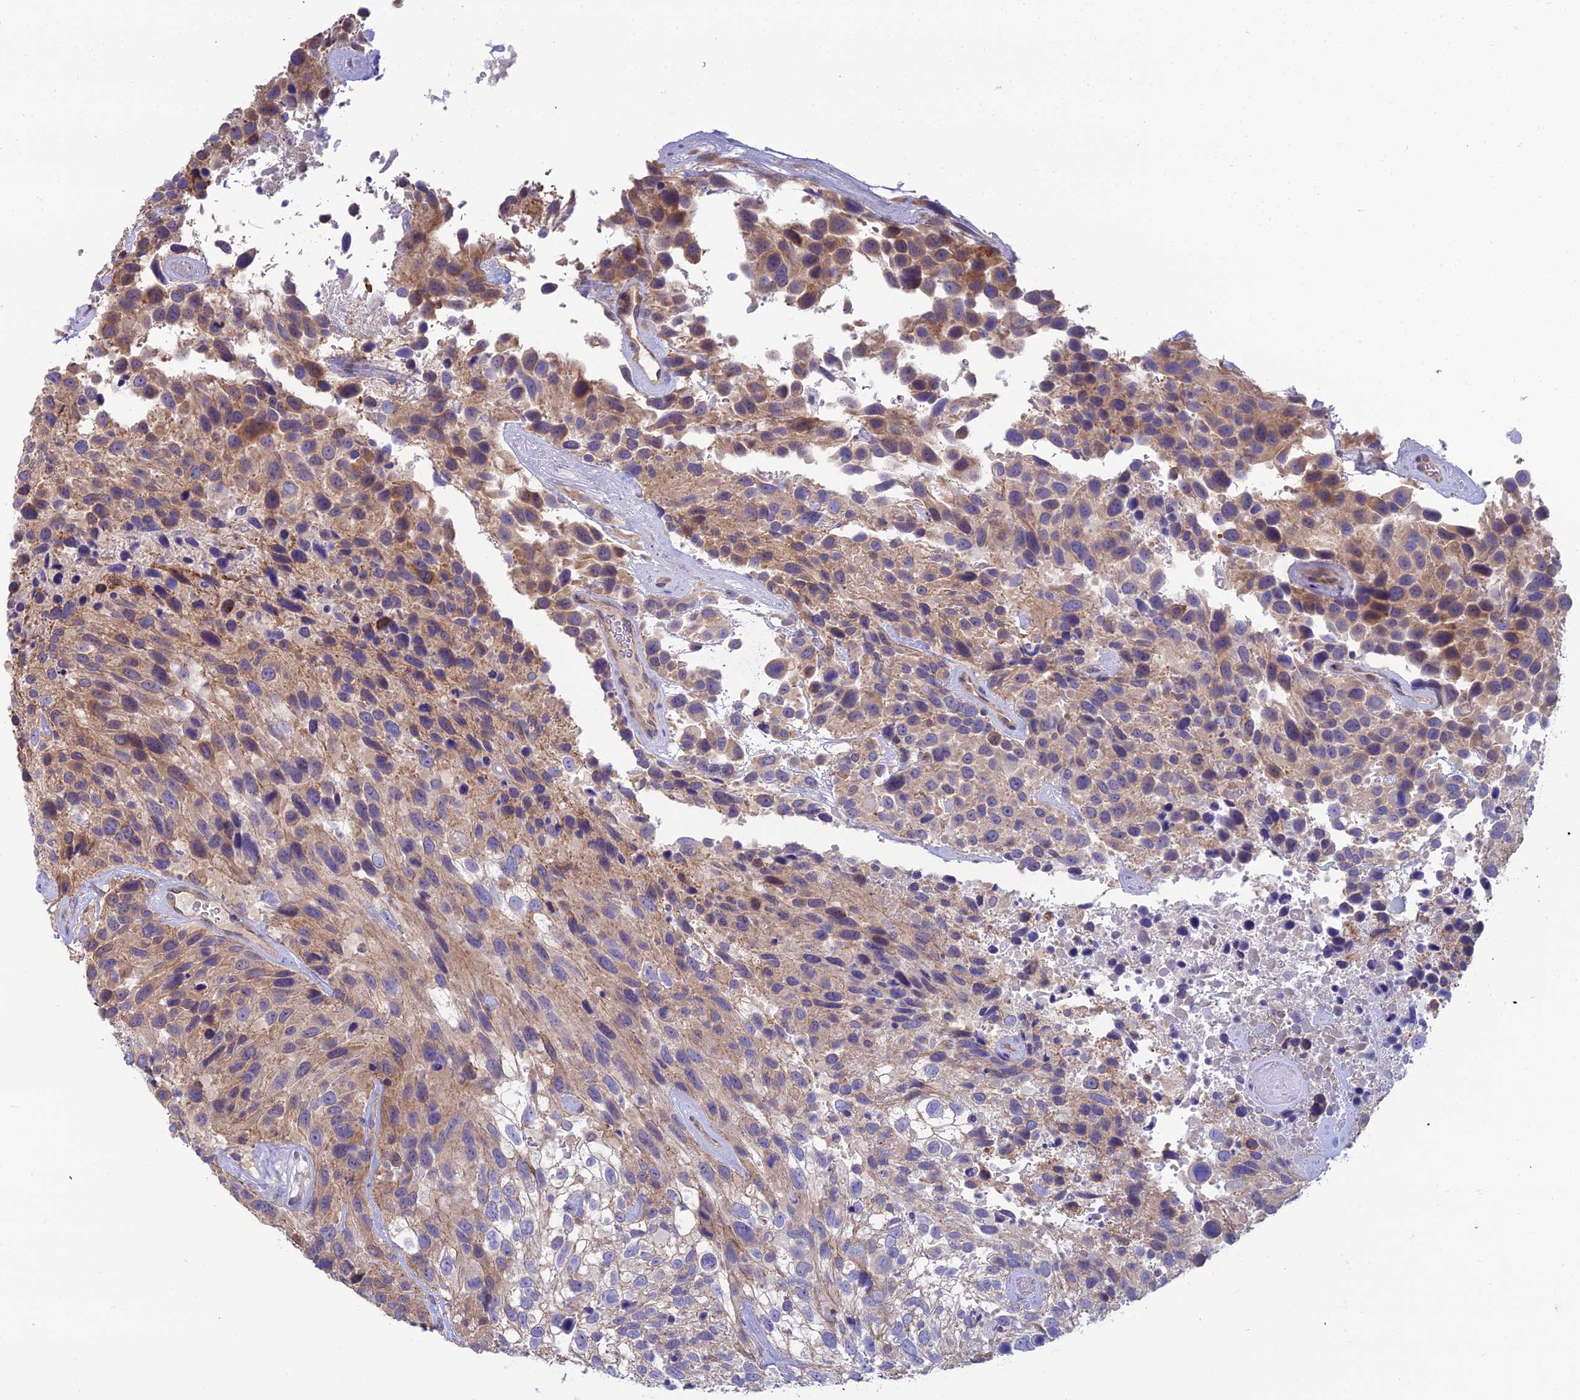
{"staining": {"intensity": "weak", "quantity": "25%-75%", "location": "cytoplasmic/membranous"}, "tissue": "urothelial cancer", "cell_type": "Tumor cells", "image_type": "cancer", "snomed": [{"axis": "morphology", "description": "Urothelial carcinoma, High grade"}, {"axis": "topography", "description": "Urinary bladder"}], "caption": "DAB (3,3'-diaminobenzidine) immunohistochemical staining of human urothelial cancer demonstrates weak cytoplasmic/membranous protein positivity in about 25%-75% of tumor cells.", "gene": "MVD", "patient": {"sex": "female", "age": 70}}